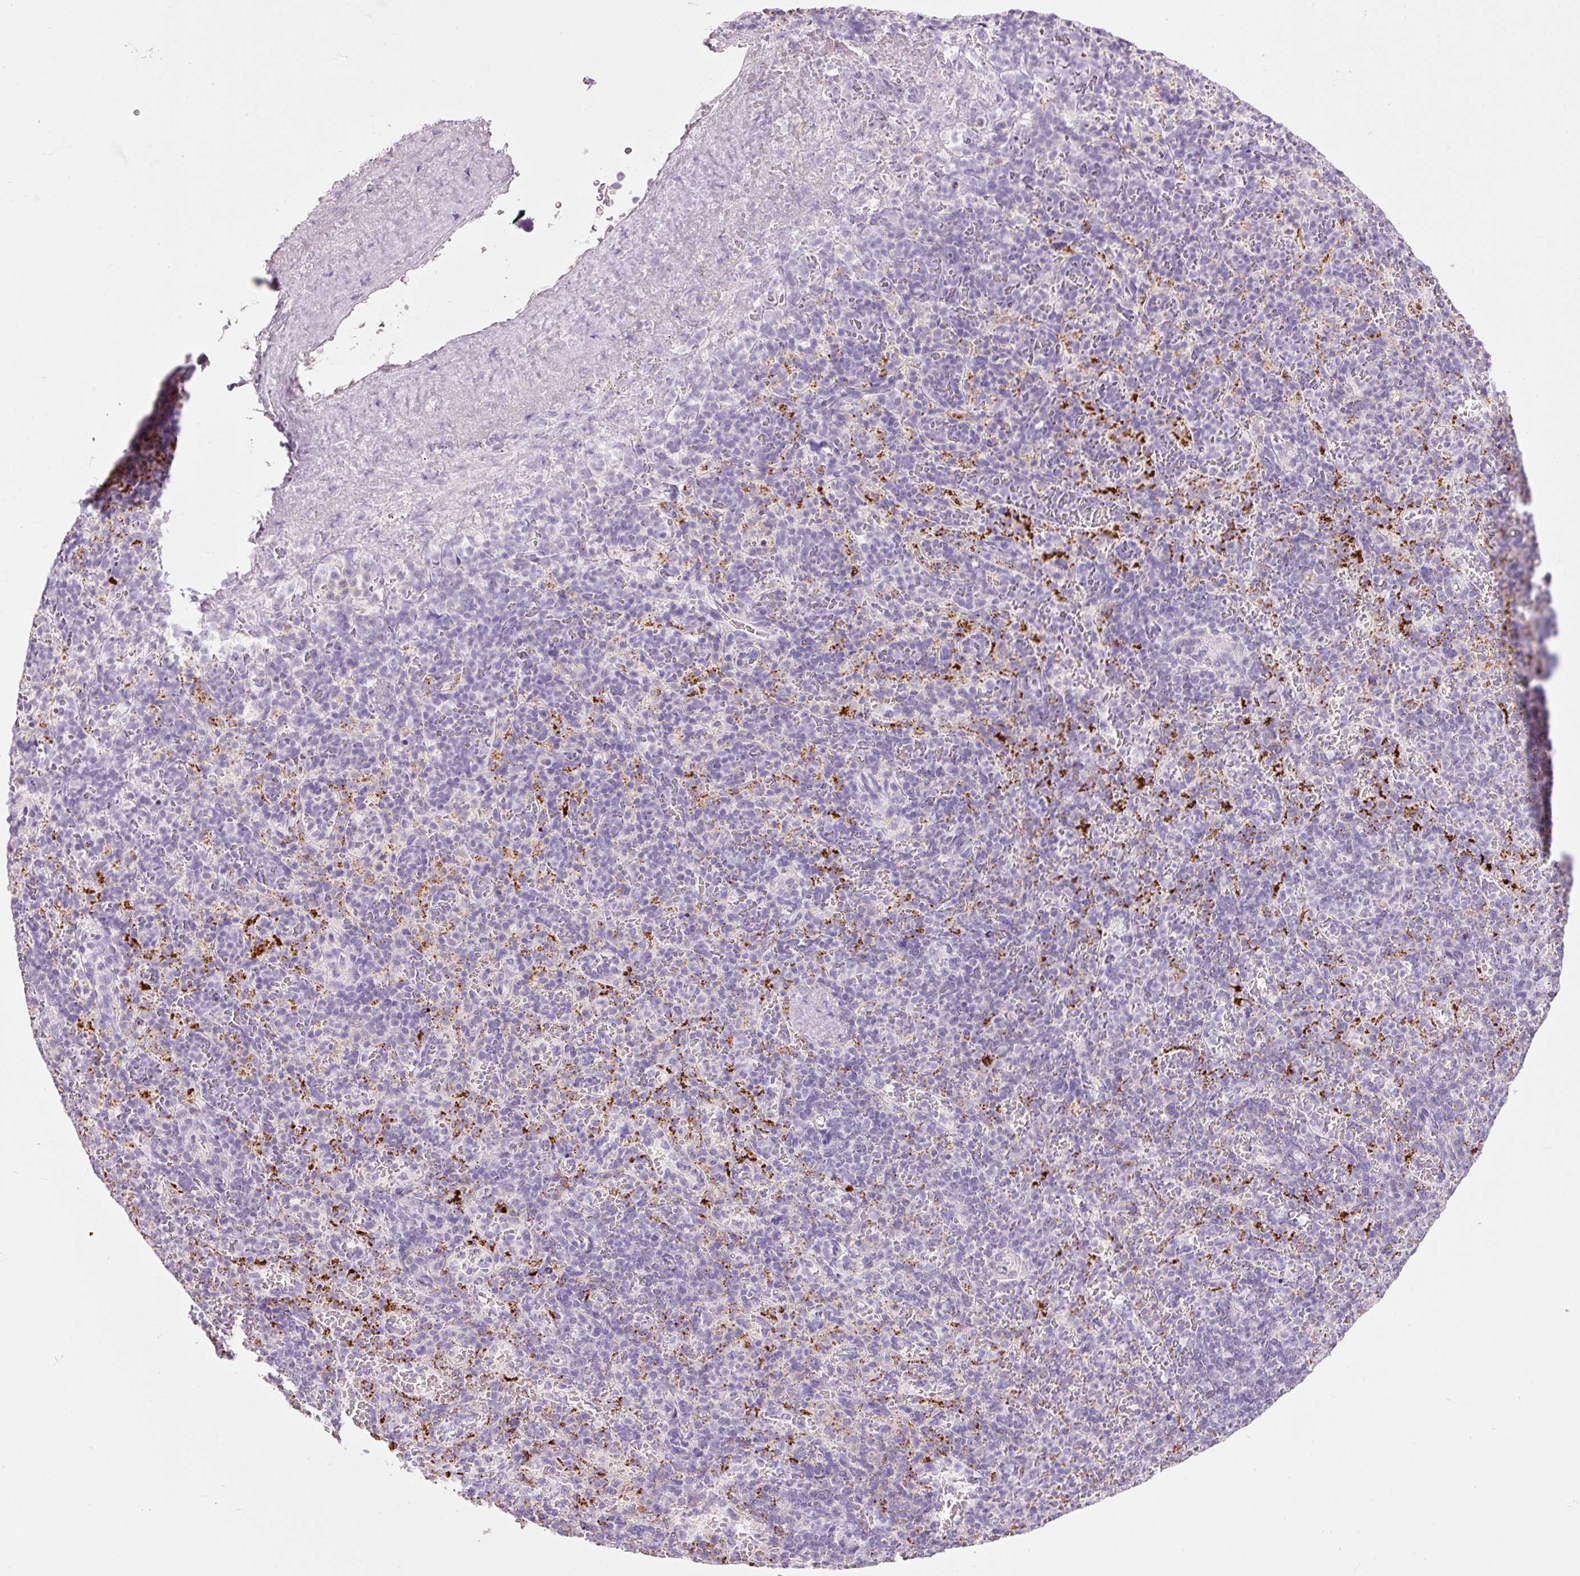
{"staining": {"intensity": "negative", "quantity": "none", "location": "none"}, "tissue": "spleen", "cell_type": "Cells in red pulp", "image_type": "normal", "snomed": [{"axis": "morphology", "description": "Normal tissue, NOS"}, {"axis": "topography", "description": "Spleen"}], "caption": "This image is of unremarkable spleen stained with immunohistochemistry (IHC) to label a protein in brown with the nuclei are counter-stained blue. There is no positivity in cells in red pulp.", "gene": "CARD16", "patient": {"sex": "female", "age": 74}}